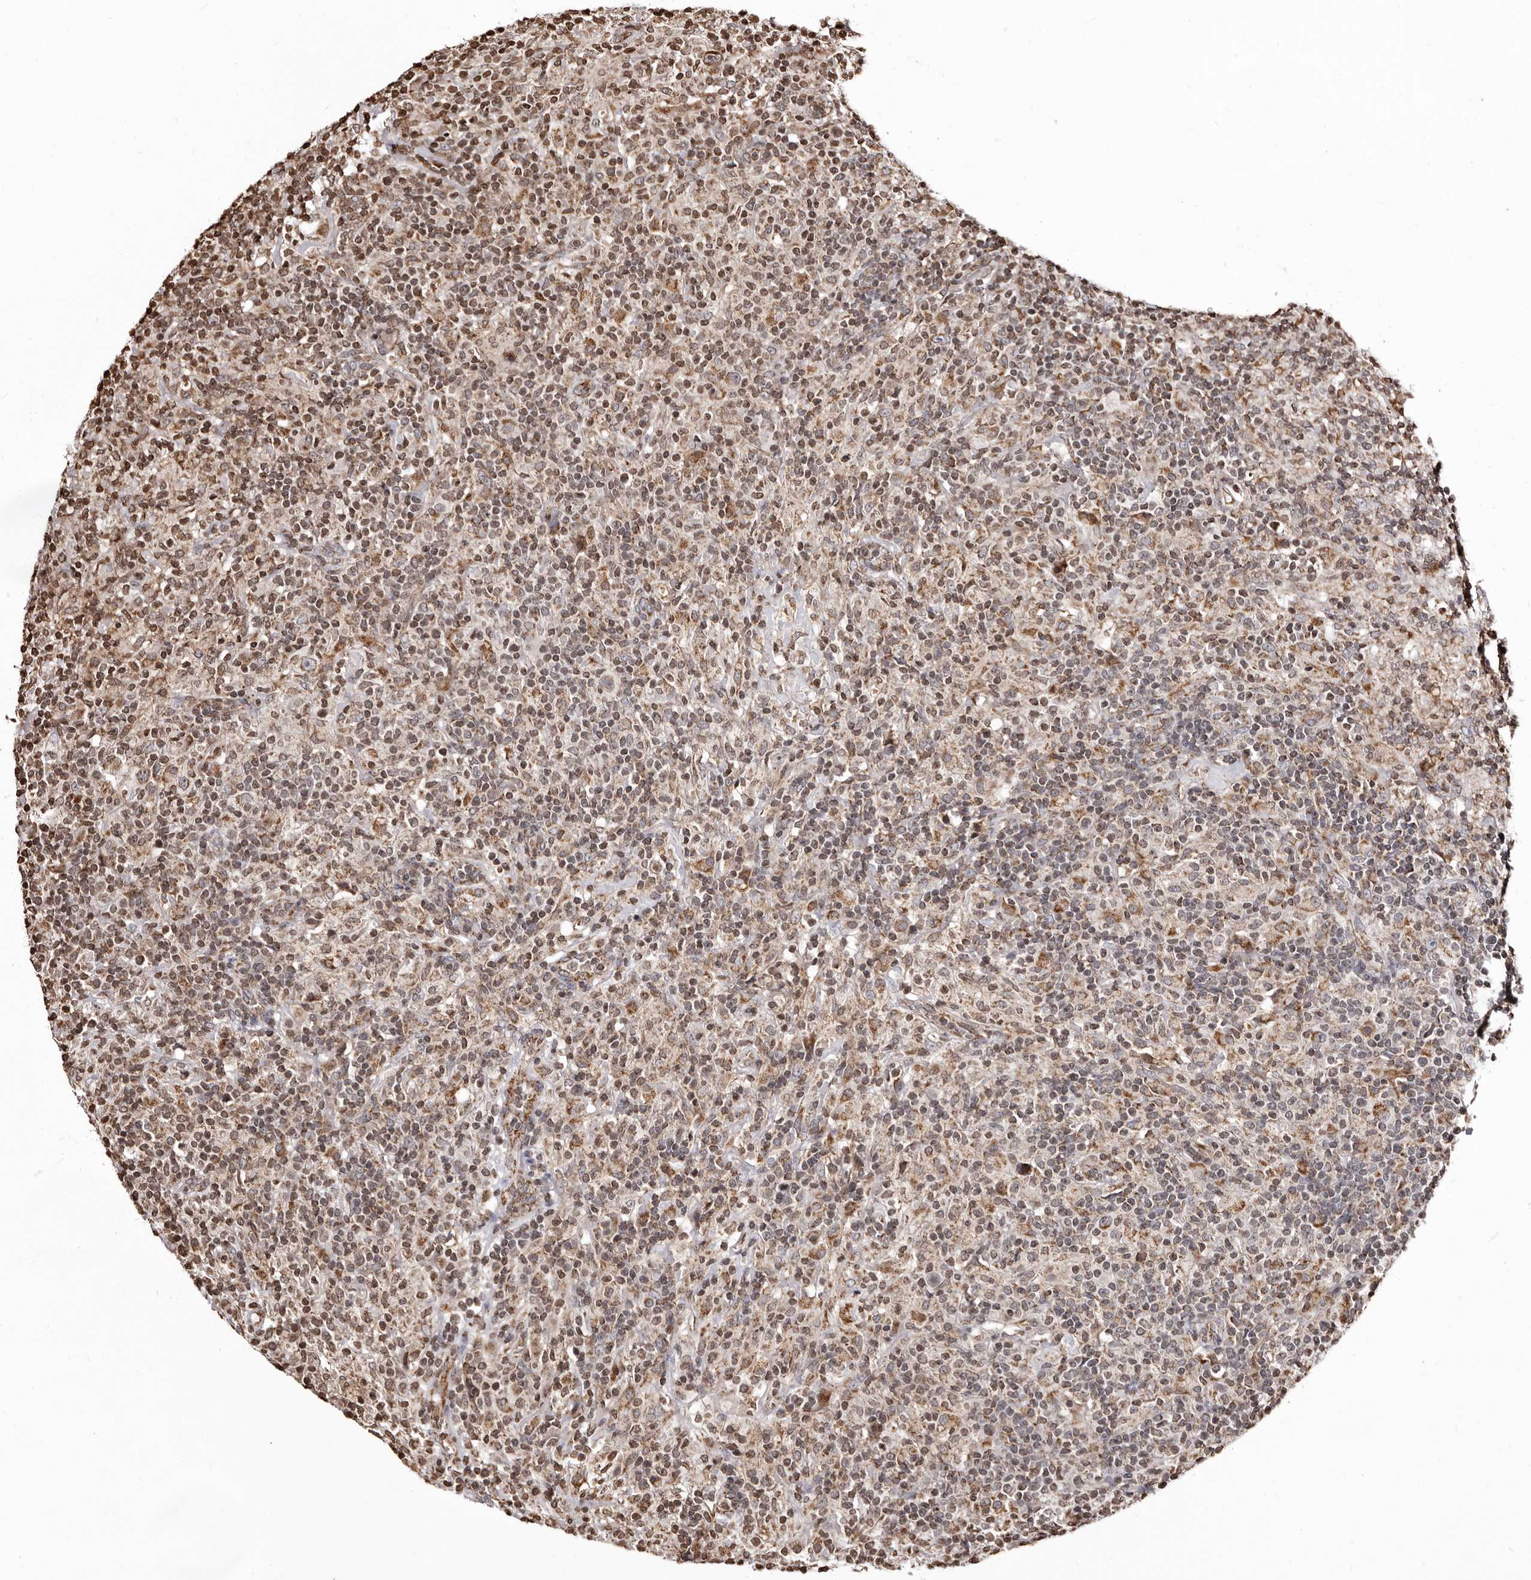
{"staining": {"intensity": "weak", "quantity": "25%-75%", "location": "cytoplasmic/membranous"}, "tissue": "lymphoma", "cell_type": "Tumor cells", "image_type": "cancer", "snomed": [{"axis": "morphology", "description": "Hodgkin's disease, NOS"}, {"axis": "topography", "description": "Lymph node"}], "caption": "Protein staining of lymphoma tissue exhibits weak cytoplasmic/membranous positivity in about 25%-75% of tumor cells. (Stains: DAB in brown, nuclei in blue, Microscopy: brightfield microscopy at high magnification).", "gene": "CCDC190", "patient": {"sex": "male", "age": 70}}